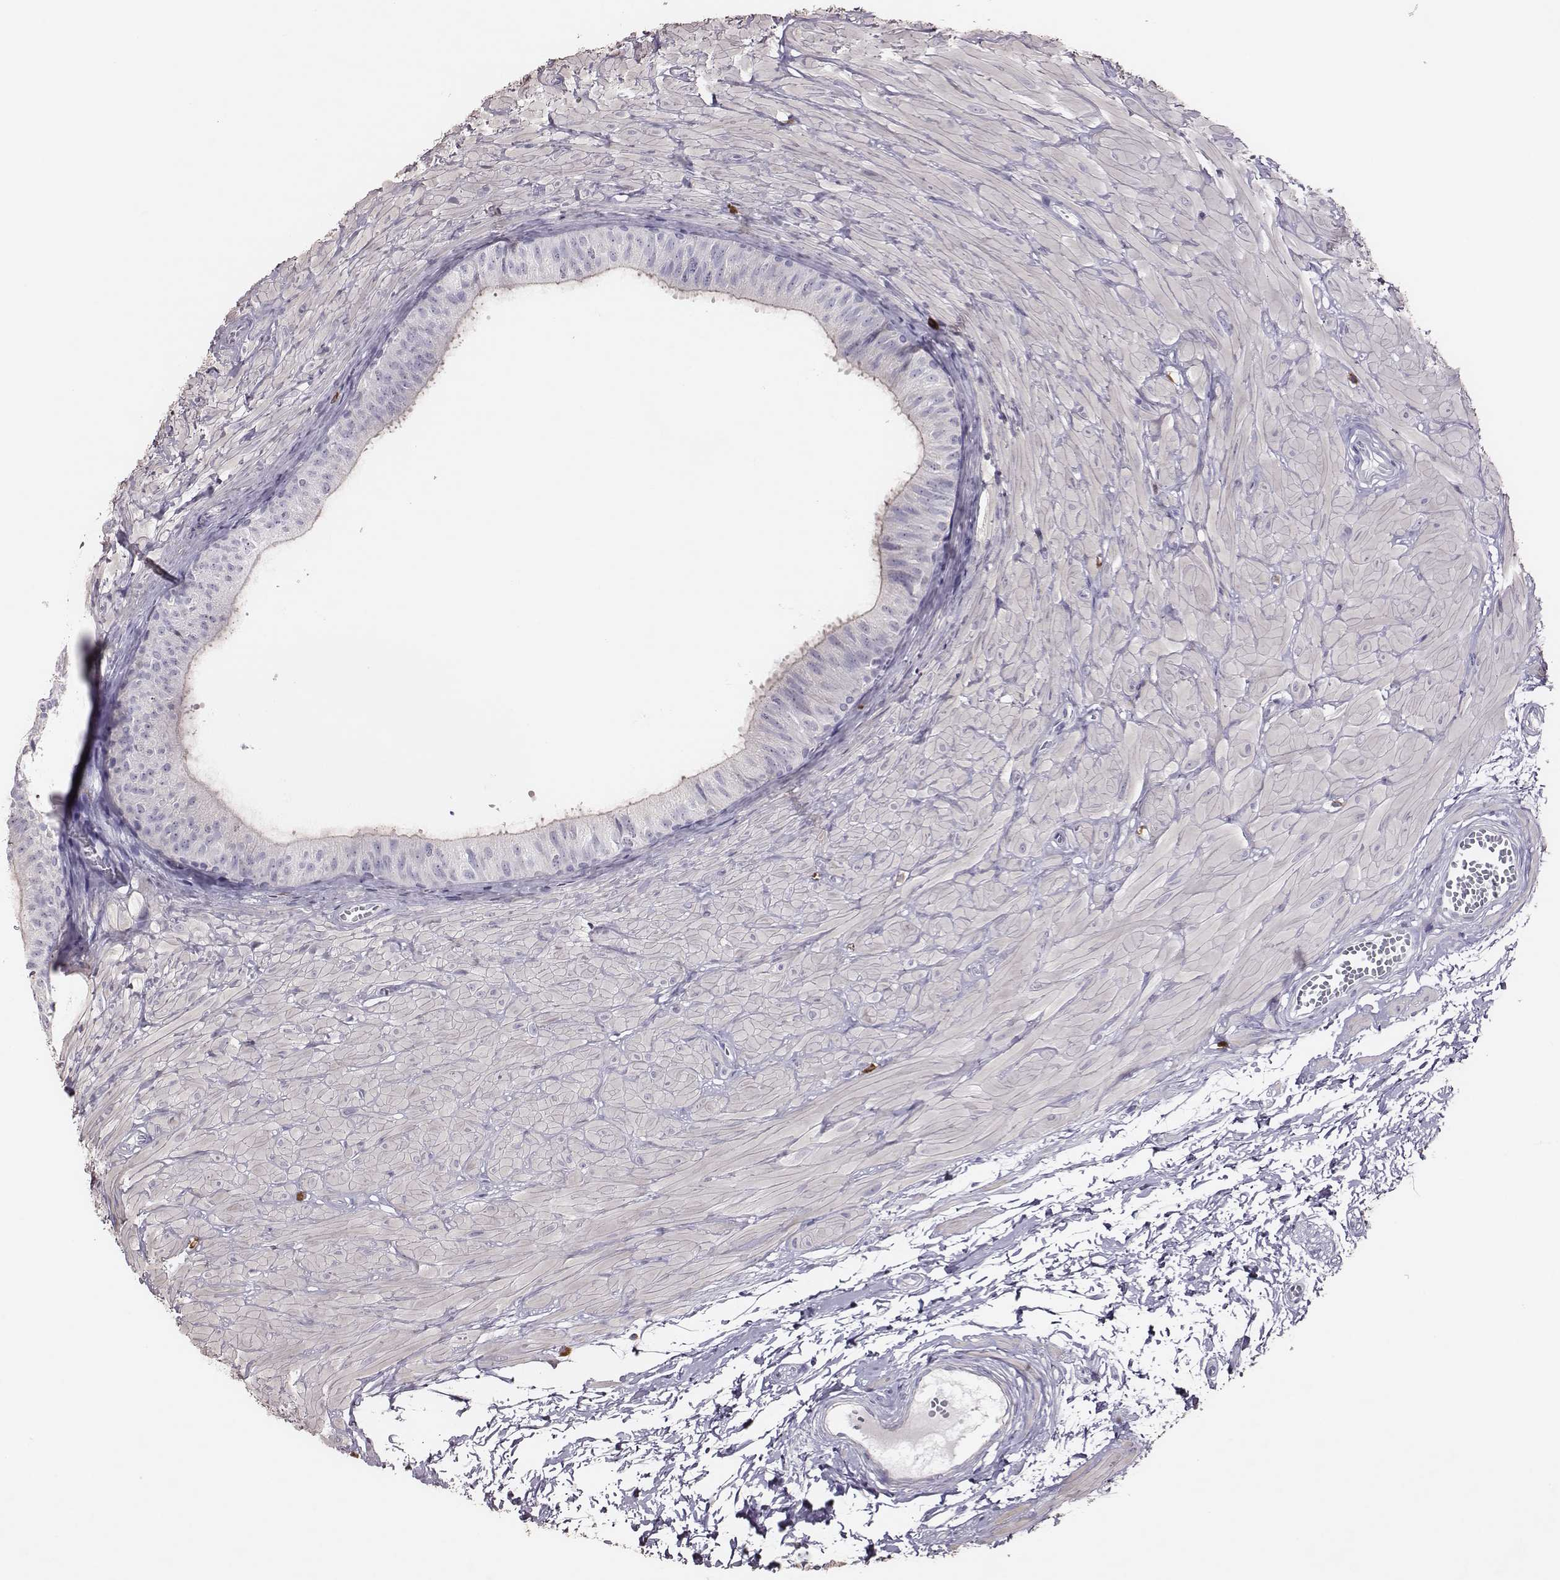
{"staining": {"intensity": "negative", "quantity": "none", "location": "none"}, "tissue": "epididymis", "cell_type": "Glandular cells", "image_type": "normal", "snomed": [{"axis": "morphology", "description": "Normal tissue, NOS"}, {"axis": "topography", "description": "Epididymis"}, {"axis": "topography", "description": "Vas deferens"}], "caption": "Immunohistochemical staining of normal human epididymis reveals no significant staining in glandular cells.", "gene": "P2RY10", "patient": {"sex": "male", "age": 23}}